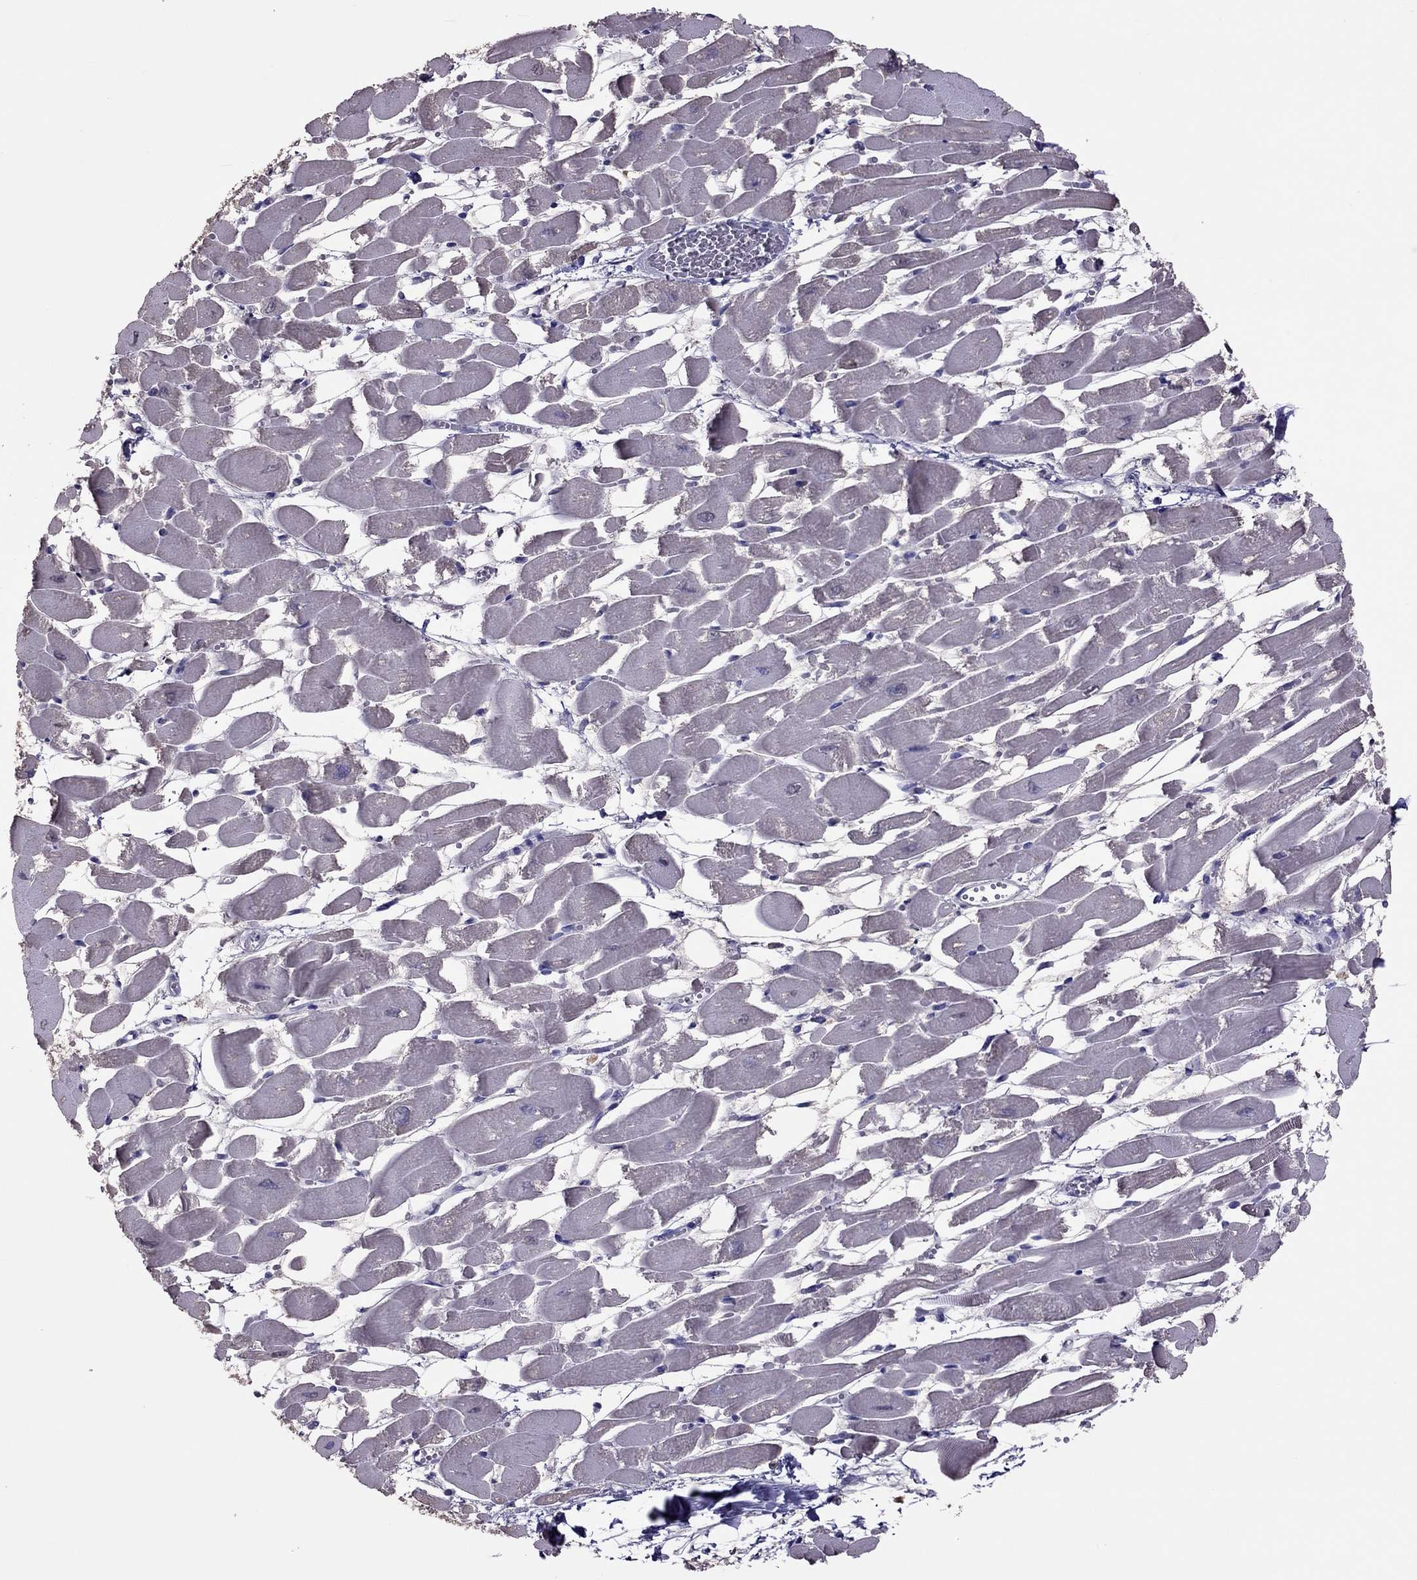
{"staining": {"intensity": "negative", "quantity": "none", "location": "none"}, "tissue": "heart muscle", "cell_type": "Cardiomyocytes", "image_type": "normal", "snomed": [{"axis": "morphology", "description": "Normal tissue, NOS"}, {"axis": "topography", "description": "Heart"}], "caption": "Immunohistochemistry (IHC) histopathology image of normal heart muscle: heart muscle stained with DAB (3,3'-diaminobenzidine) demonstrates no significant protein expression in cardiomyocytes. Nuclei are stained in blue.", "gene": "SPINT3", "patient": {"sex": "female", "age": 52}}